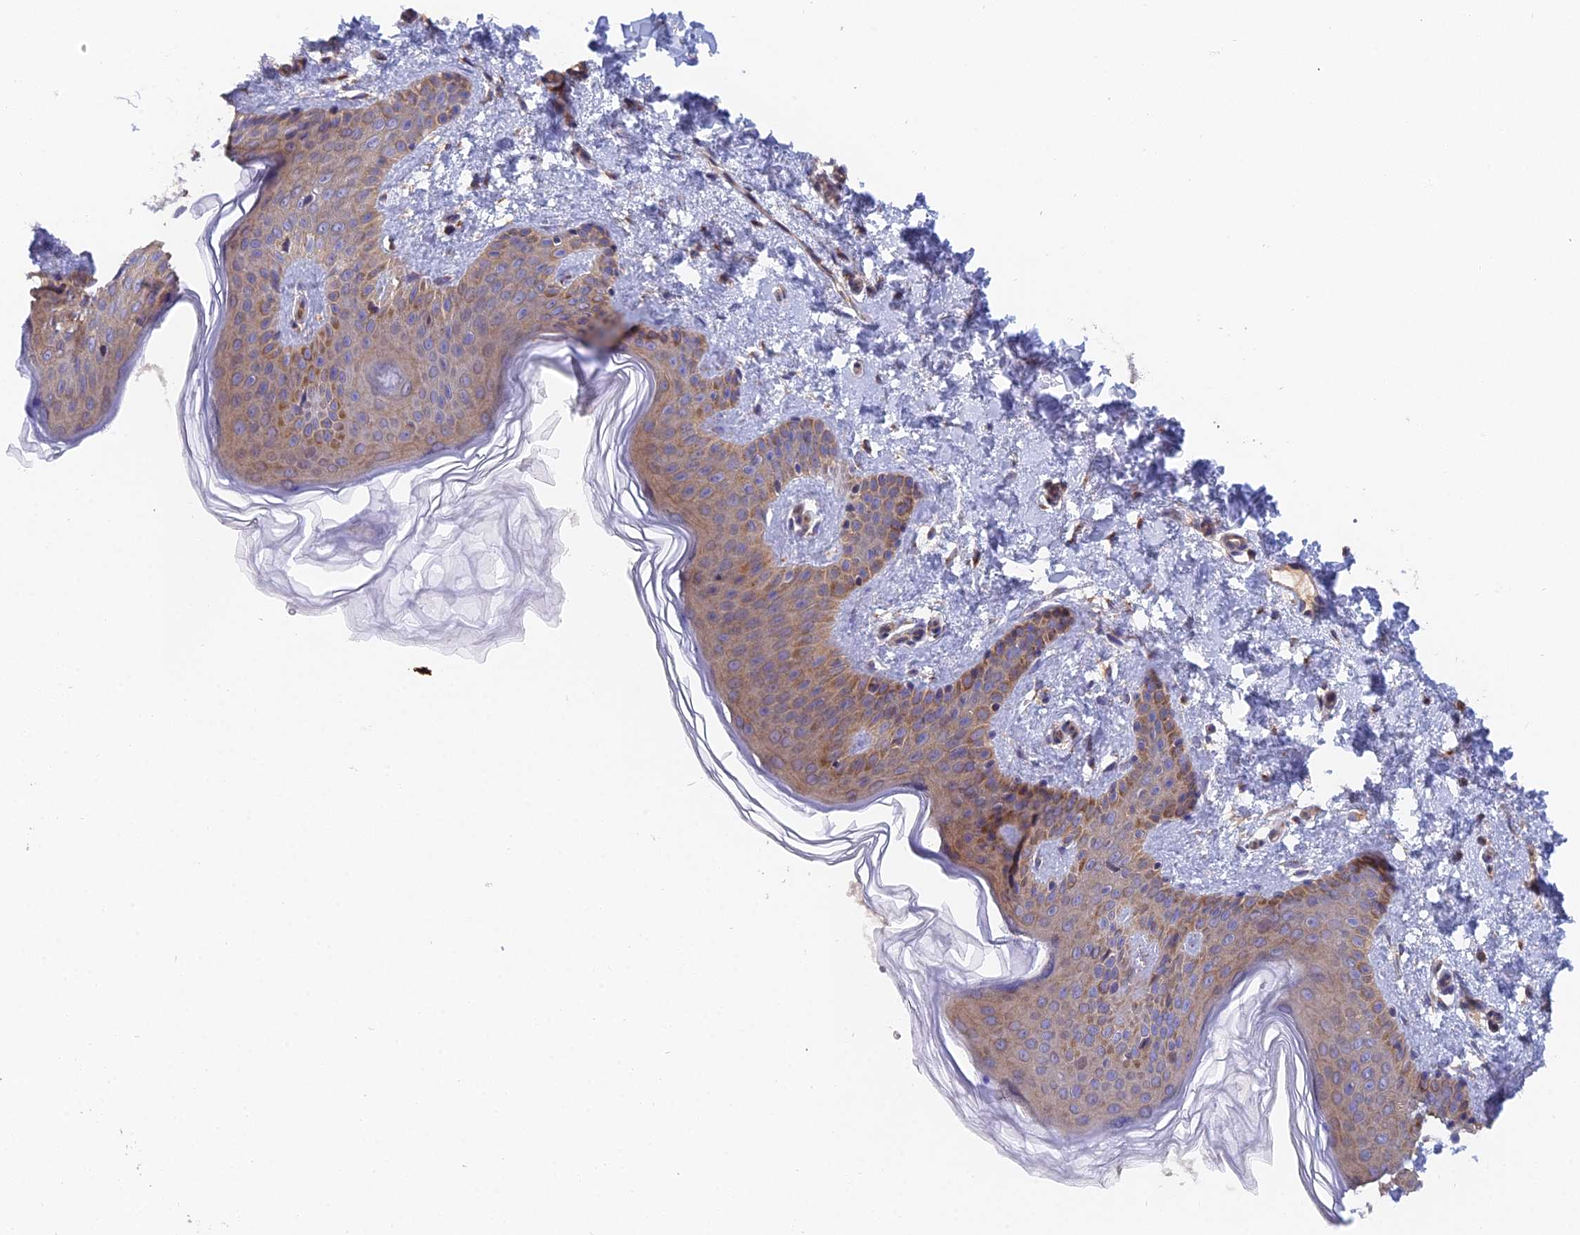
{"staining": {"intensity": "moderate", "quantity": "<25%", "location": "cytoplasmic/membranous"}, "tissue": "skin", "cell_type": "Fibroblasts", "image_type": "normal", "snomed": [{"axis": "morphology", "description": "Normal tissue, NOS"}, {"axis": "morphology", "description": "Neoplasm, benign, NOS"}, {"axis": "topography", "description": "Skin"}, {"axis": "topography", "description": "Soft tissue"}], "caption": "Approximately <25% of fibroblasts in benign human skin reveal moderate cytoplasmic/membranous protein staining as visualized by brown immunohistochemical staining.", "gene": "ECSIT", "patient": {"sex": "male", "age": 26}}